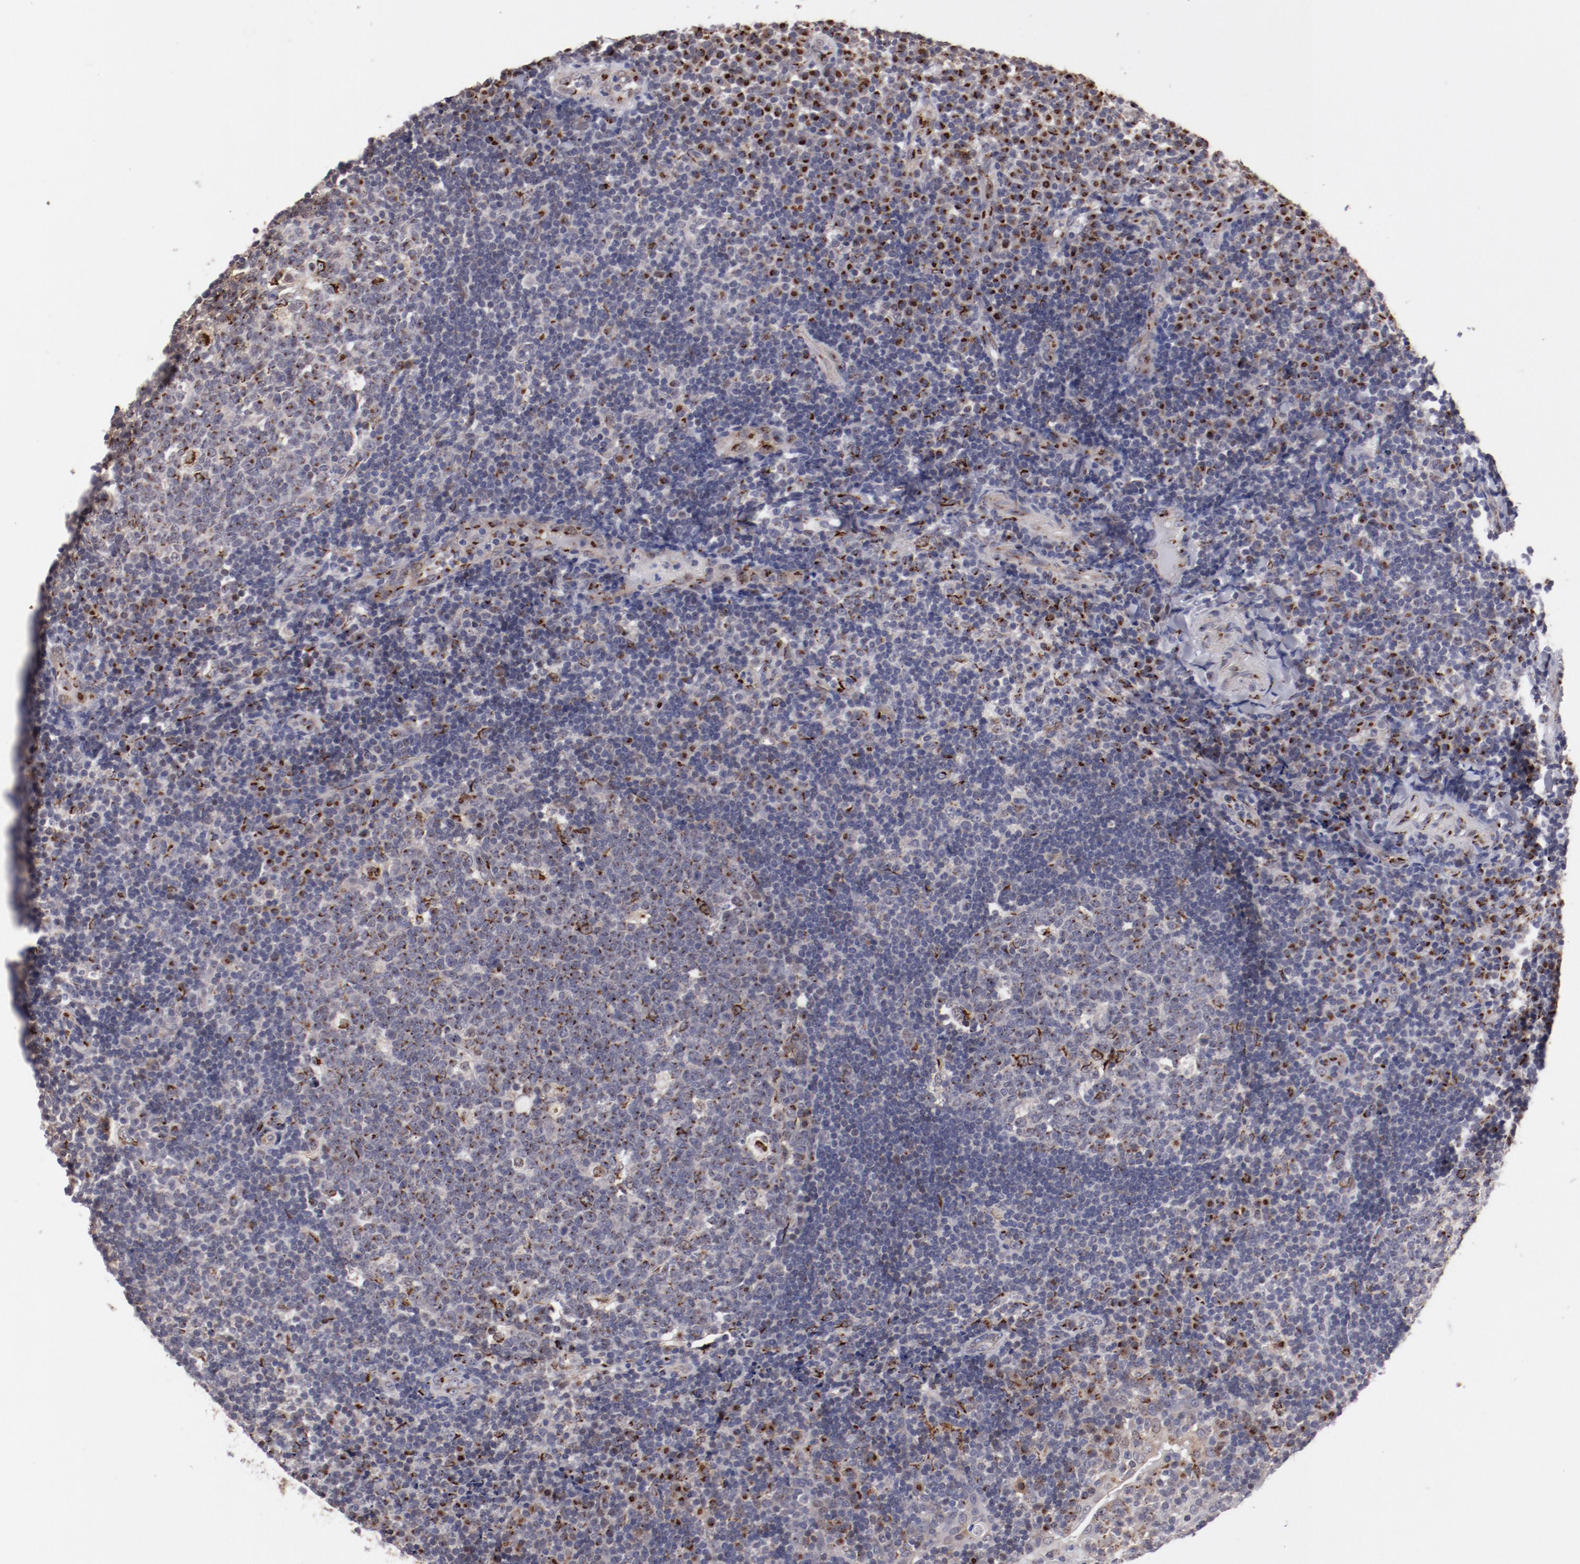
{"staining": {"intensity": "strong", "quantity": ">75%", "location": "cytoplasmic/membranous"}, "tissue": "tonsil", "cell_type": "Germinal center cells", "image_type": "normal", "snomed": [{"axis": "morphology", "description": "Normal tissue, NOS"}, {"axis": "topography", "description": "Tonsil"}], "caption": "Benign tonsil demonstrates strong cytoplasmic/membranous positivity in approximately >75% of germinal center cells, visualized by immunohistochemistry.", "gene": "GOLIM4", "patient": {"sex": "female", "age": 40}}